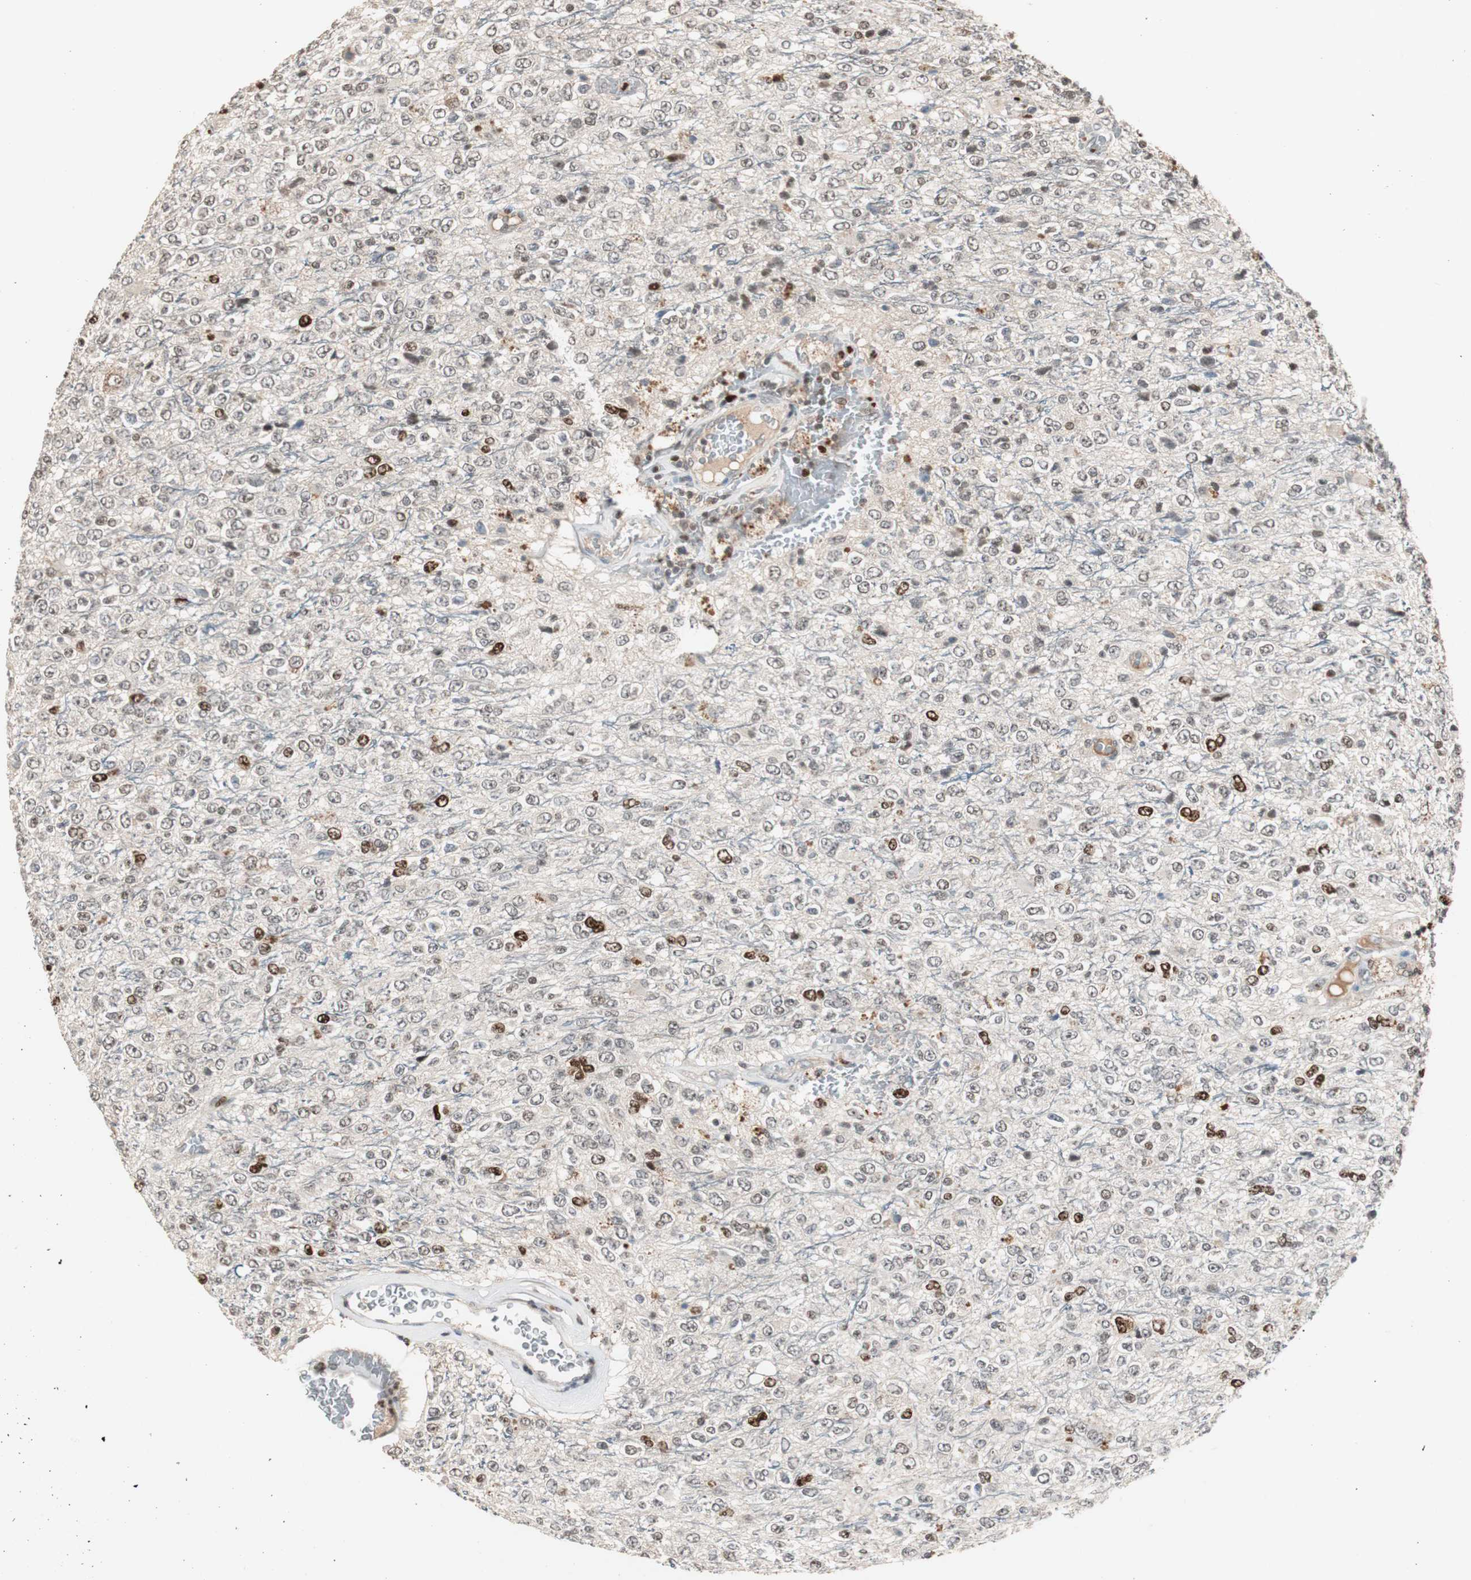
{"staining": {"intensity": "strong", "quantity": "<25%", "location": "nuclear"}, "tissue": "glioma", "cell_type": "Tumor cells", "image_type": "cancer", "snomed": [{"axis": "morphology", "description": "Glioma, malignant, High grade"}, {"axis": "topography", "description": "pancreas cauda"}], "caption": "A brown stain highlights strong nuclear positivity of a protein in glioma tumor cells. The staining was performed using DAB (3,3'-diaminobenzidine) to visualize the protein expression in brown, while the nuclei were stained in blue with hematoxylin (Magnification: 20x).", "gene": "FEN1", "patient": {"sex": "male", "age": 60}}